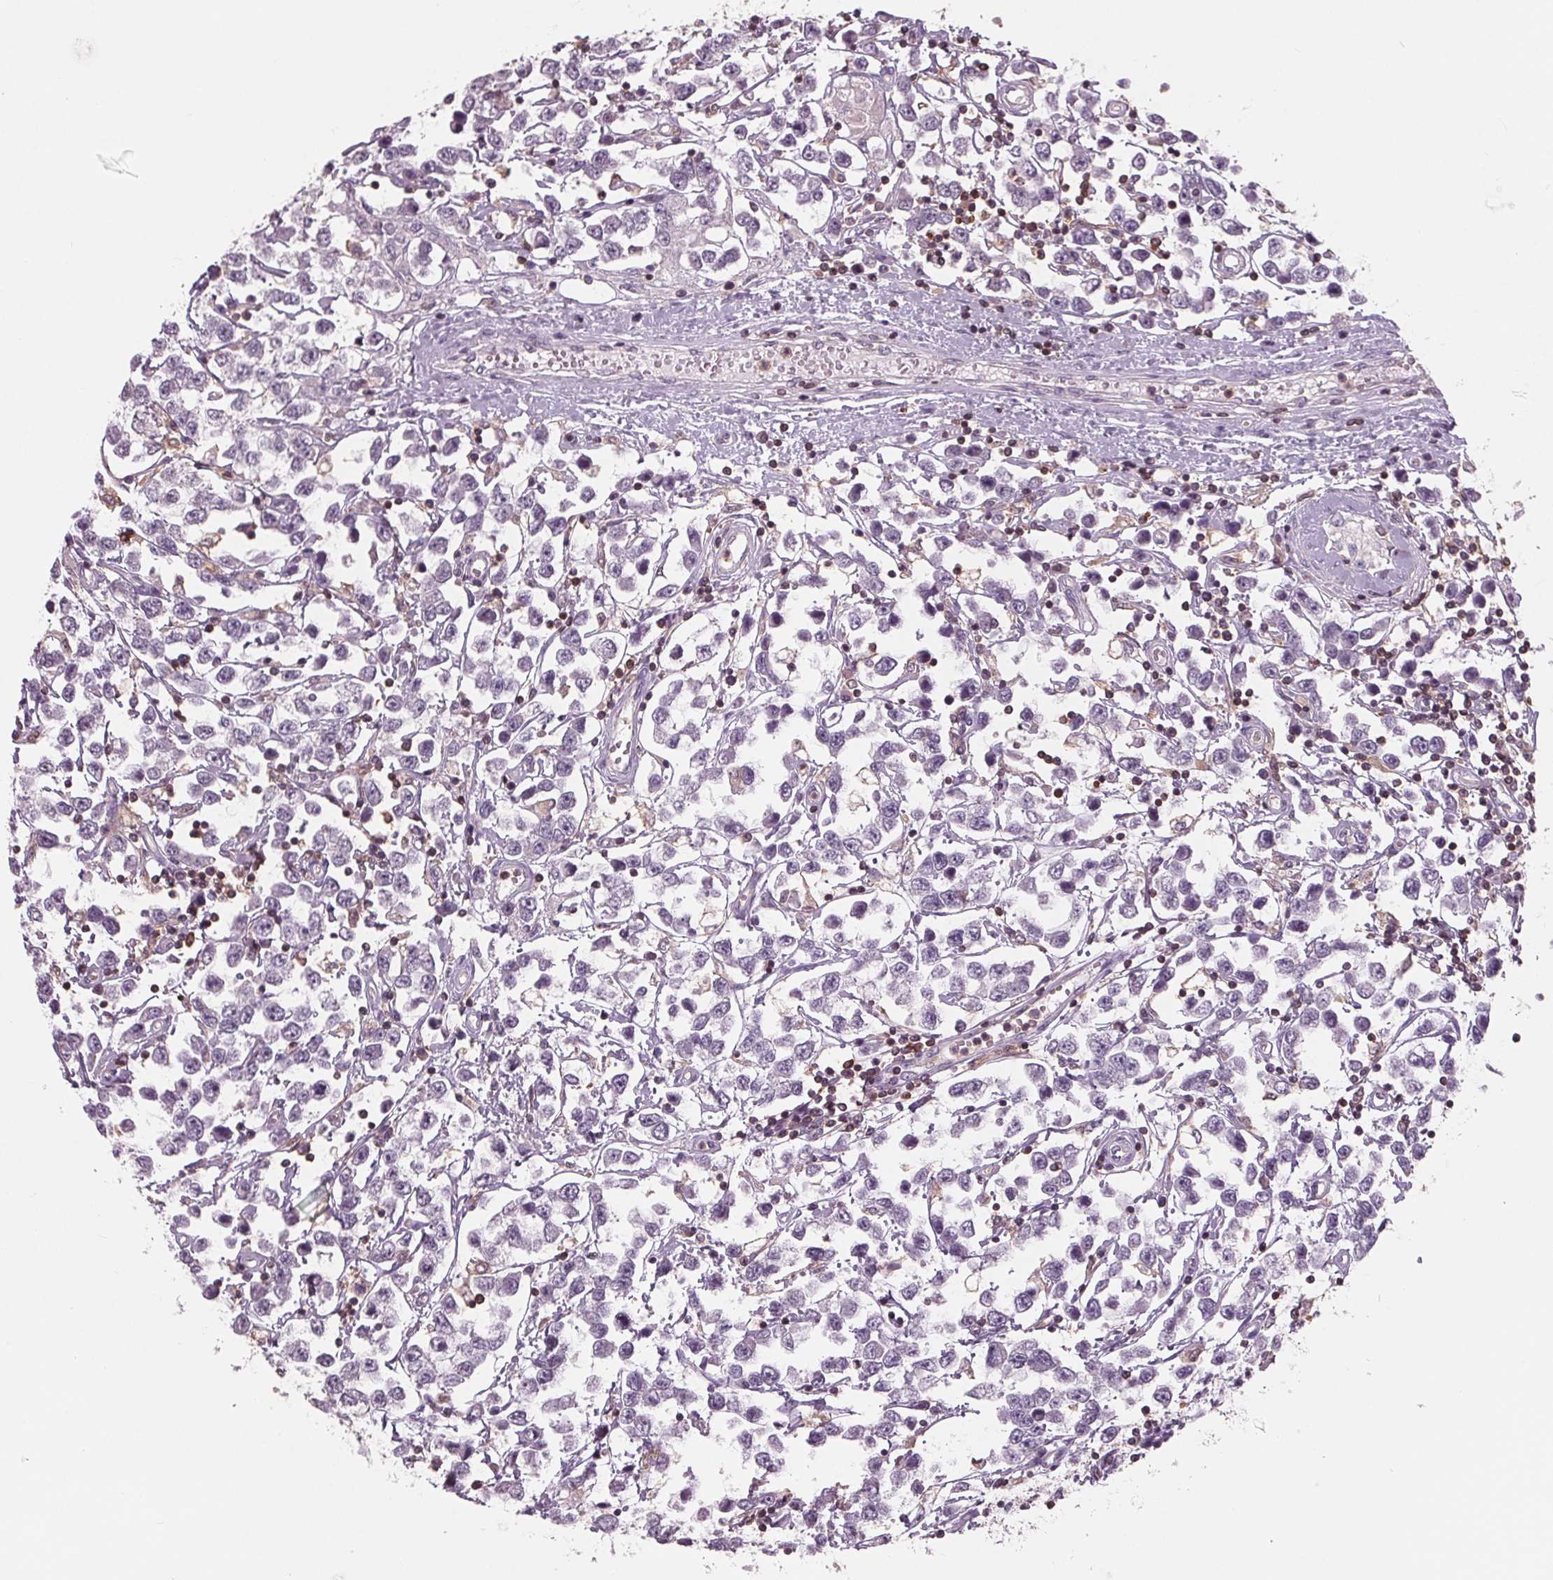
{"staining": {"intensity": "negative", "quantity": "none", "location": "none"}, "tissue": "testis cancer", "cell_type": "Tumor cells", "image_type": "cancer", "snomed": [{"axis": "morphology", "description": "Seminoma, NOS"}, {"axis": "topography", "description": "Testis"}], "caption": "Immunohistochemistry (IHC) image of neoplastic tissue: testis cancer (seminoma) stained with DAB (3,3'-diaminobenzidine) exhibits no significant protein expression in tumor cells. Nuclei are stained in blue.", "gene": "ARHGAP25", "patient": {"sex": "male", "age": 34}}